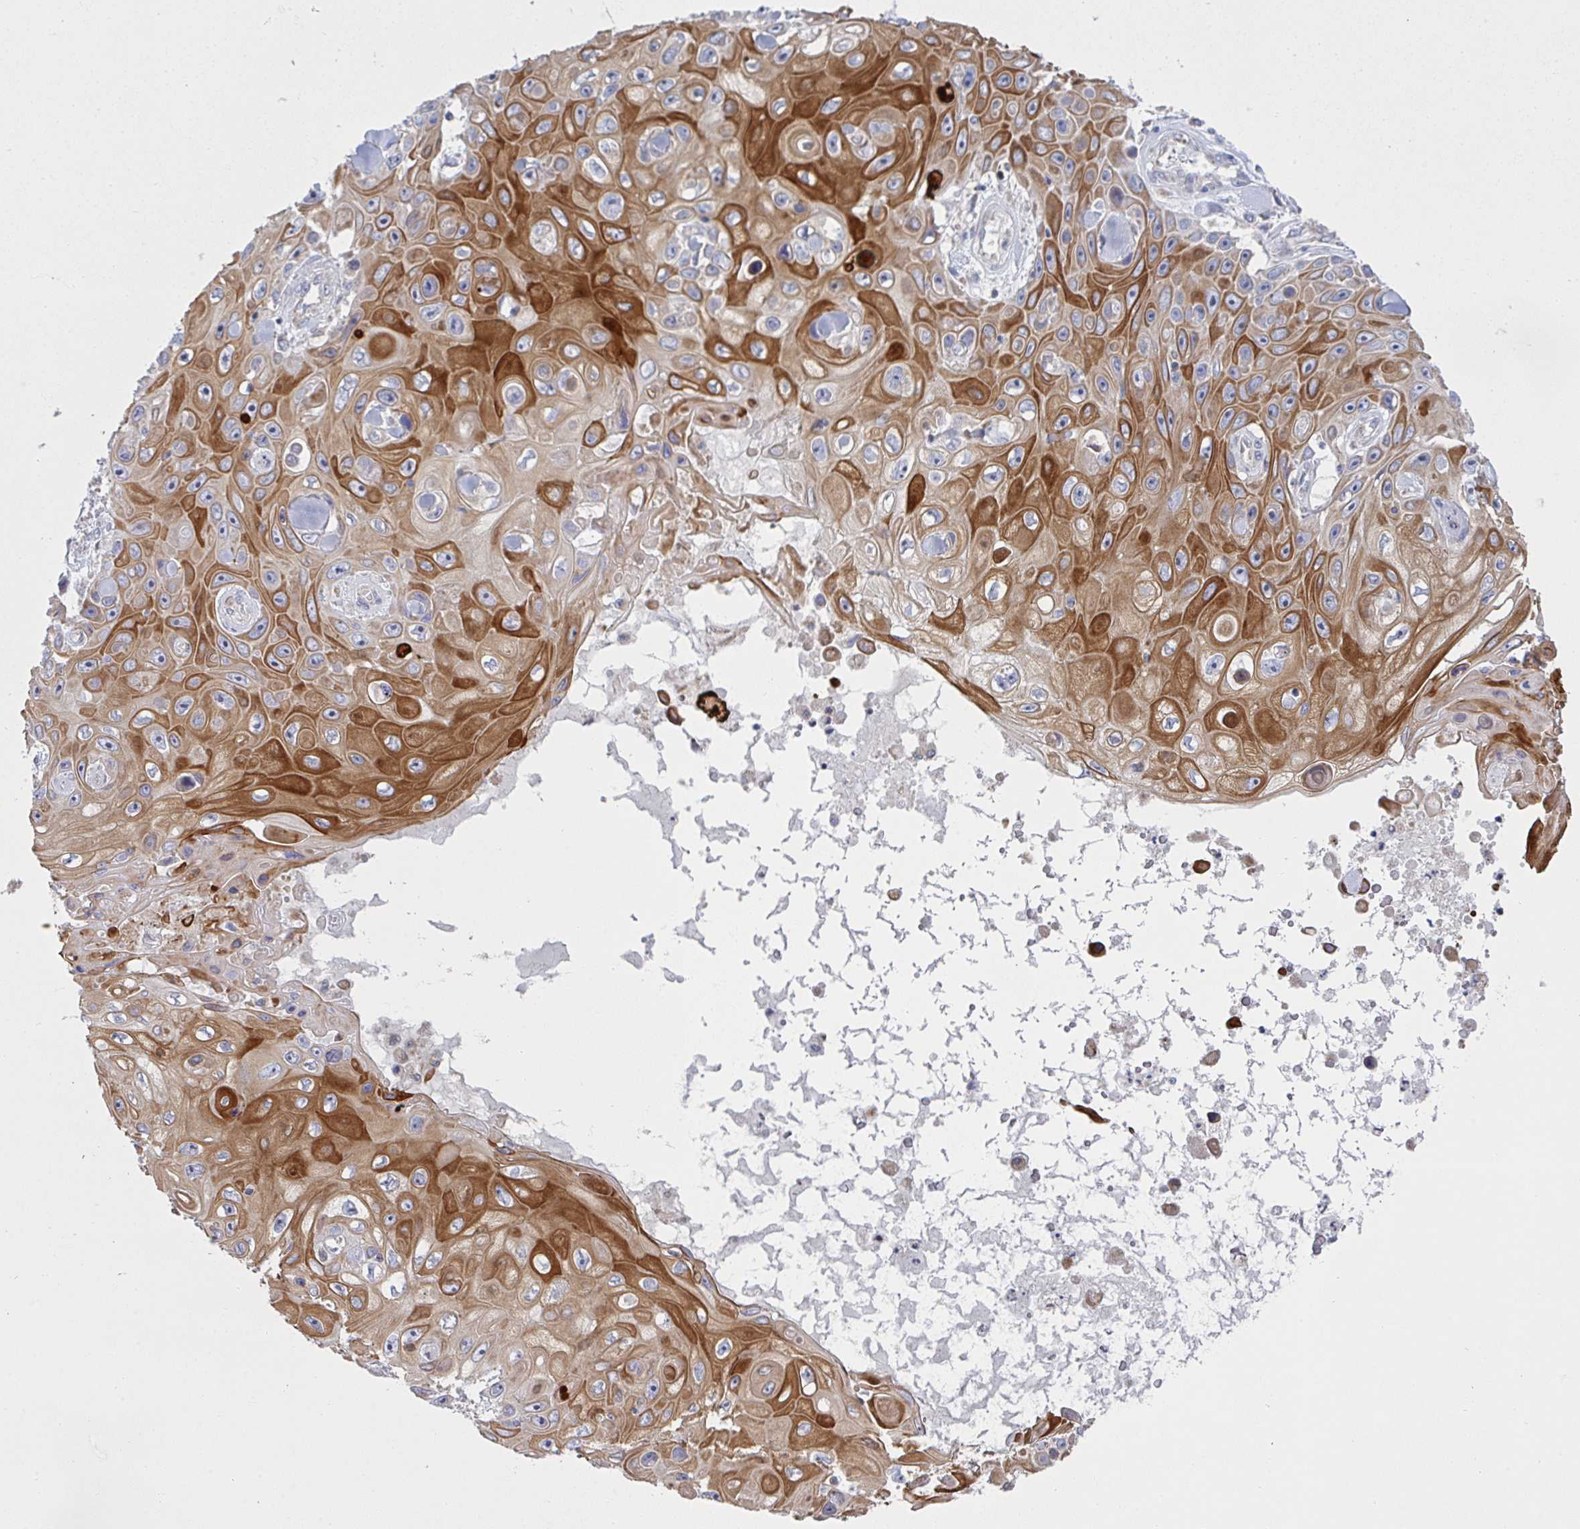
{"staining": {"intensity": "strong", "quantity": "25%-75%", "location": "cytoplasmic/membranous"}, "tissue": "skin cancer", "cell_type": "Tumor cells", "image_type": "cancer", "snomed": [{"axis": "morphology", "description": "Squamous cell carcinoma, NOS"}, {"axis": "topography", "description": "Skin"}], "caption": "Brown immunohistochemical staining in skin squamous cell carcinoma shows strong cytoplasmic/membranous staining in approximately 25%-75% of tumor cells. (Brightfield microscopy of DAB IHC at high magnification).", "gene": "NDUFA7", "patient": {"sex": "male", "age": 82}}